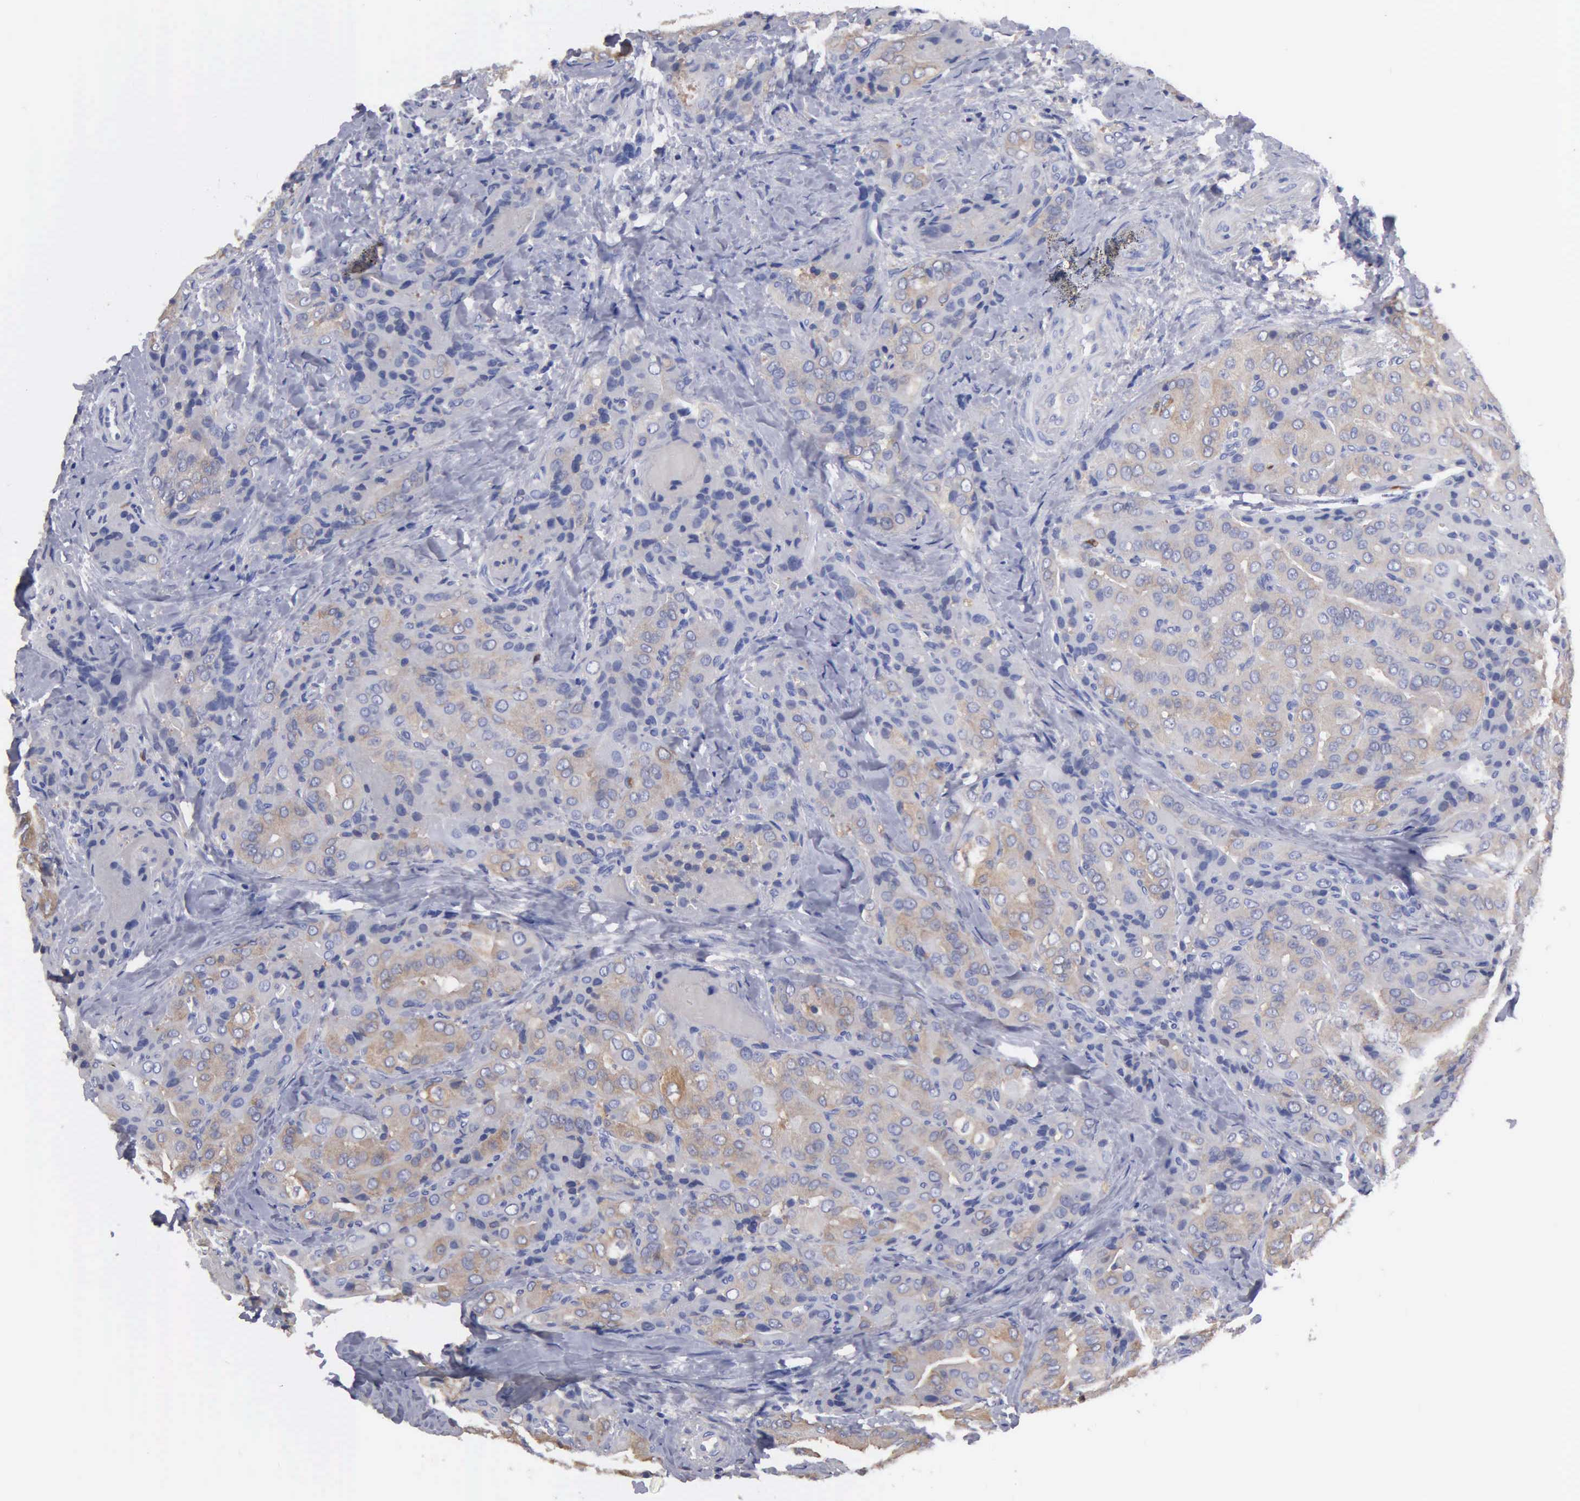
{"staining": {"intensity": "weak", "quantity": ">75%", "location": "cytoplasmic/membranous"}, "tissue": "thyroid cancer", "cell_type": "Tumor cells", "image_type": "cancer", "snomed": [{"axis": "morphology", "description": "Papillary adenocarcinoma, NOS"}, {"axis": "topography", "description": "Thyroid gland"}], "caption": "Immunohistochemical staining of human thyroid papillary adenocarcinoma reveals low levels of weak cytoplasmic/membranous protein staining in approximately >75% of tumor cells.", "gene": "G6PD", "patient": {"sex": "female", "age": 71}}